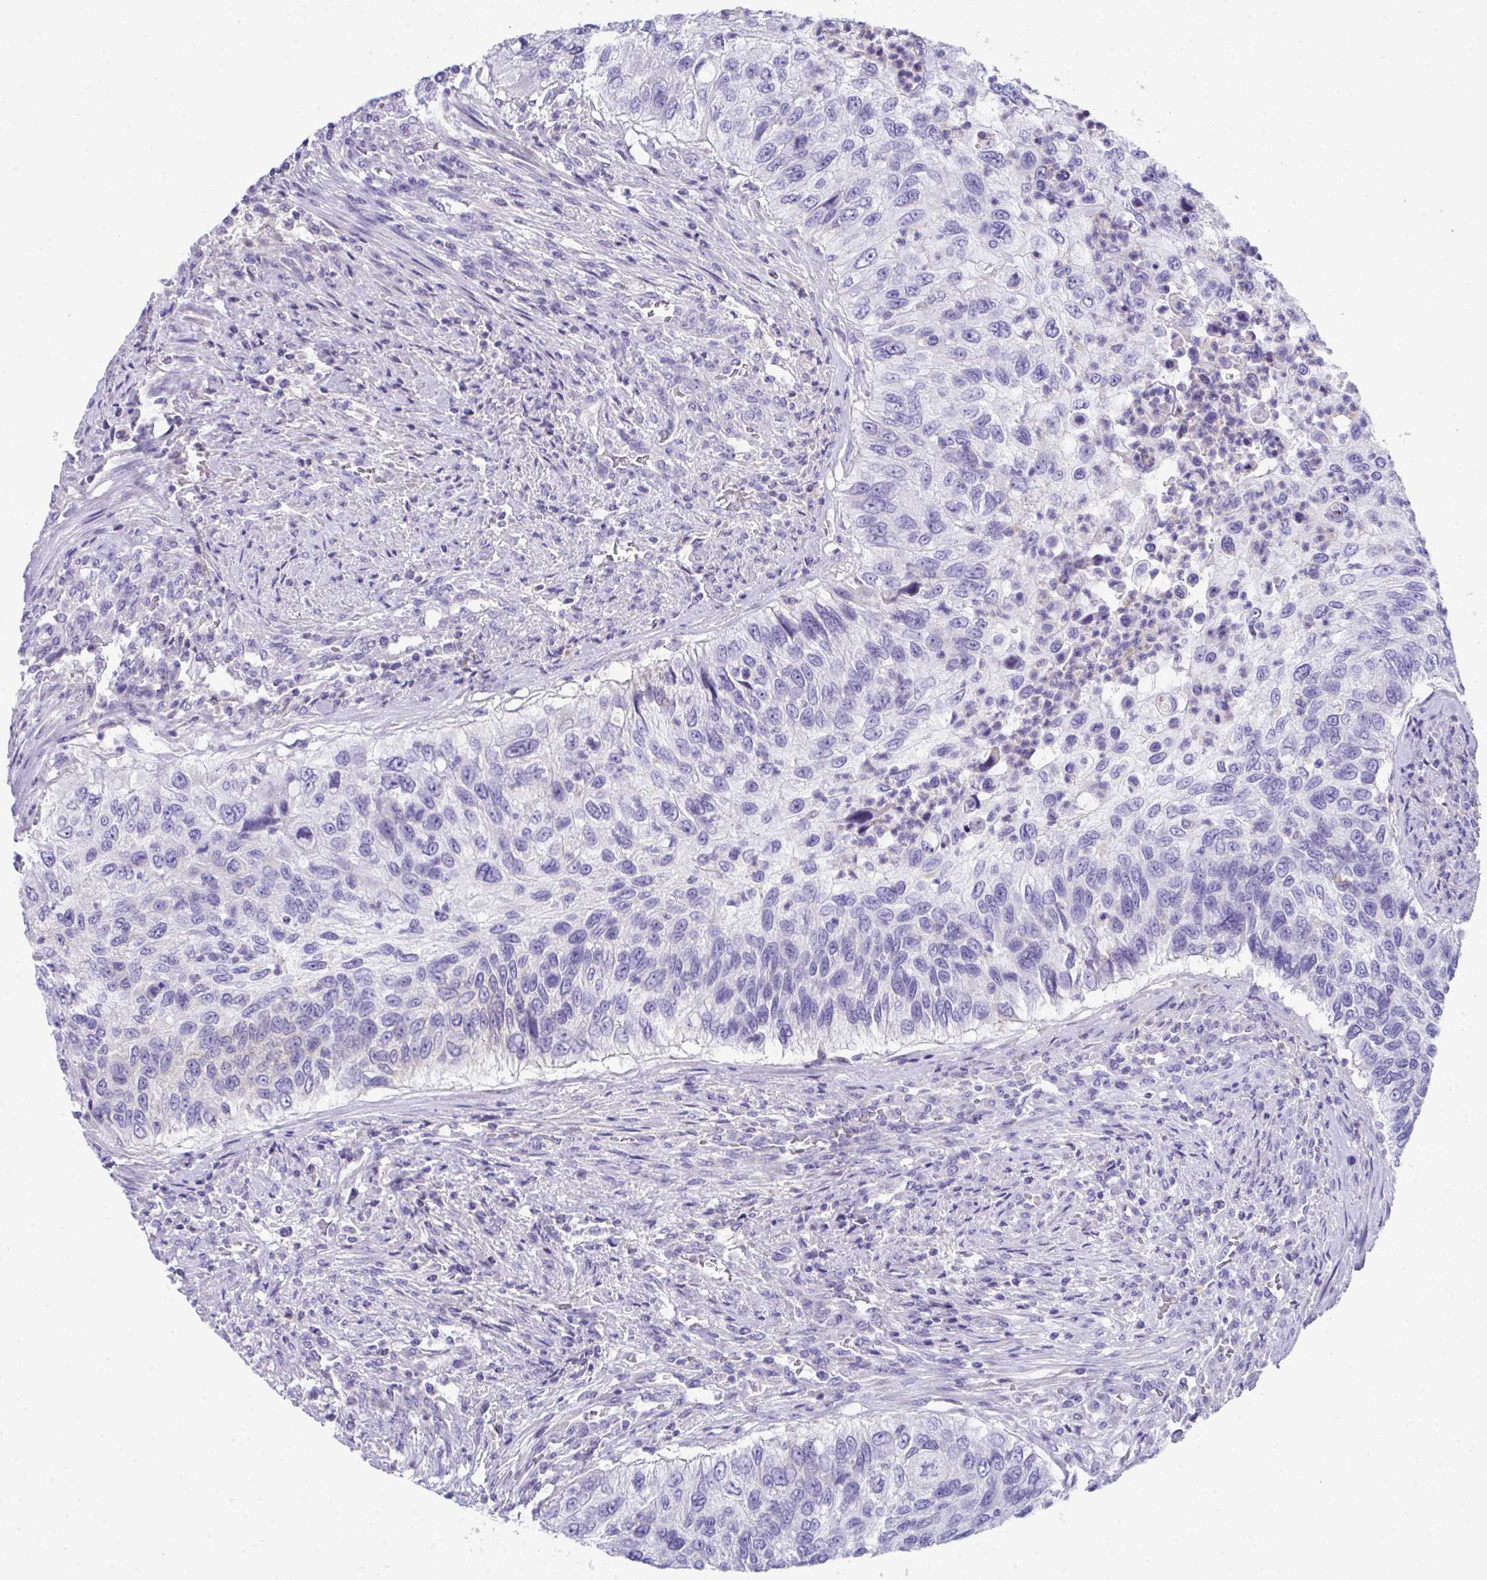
{"staining": {"intensity": "negative", "quantity": "none", "location": "none"}, "tissue": "urothelial cancer", "cell_type": "Tumor cells", "image_type": "cancer", "snomed": [{"axis": "morphology", "description": "Urothelial carcinoma, High grade"}, {"axis": "topography", "description": "Urinary bladder"}], "caption": "Immunohistochemical staining of urothelial carcinoma (high-grade) shows no significant positivity in tumor cells. (Brightfield microscopy of DAB immunohistochemistry (IHC) at high magnification).", "gene": "COA5", "patient": {"sex": "female", "age": 60}}